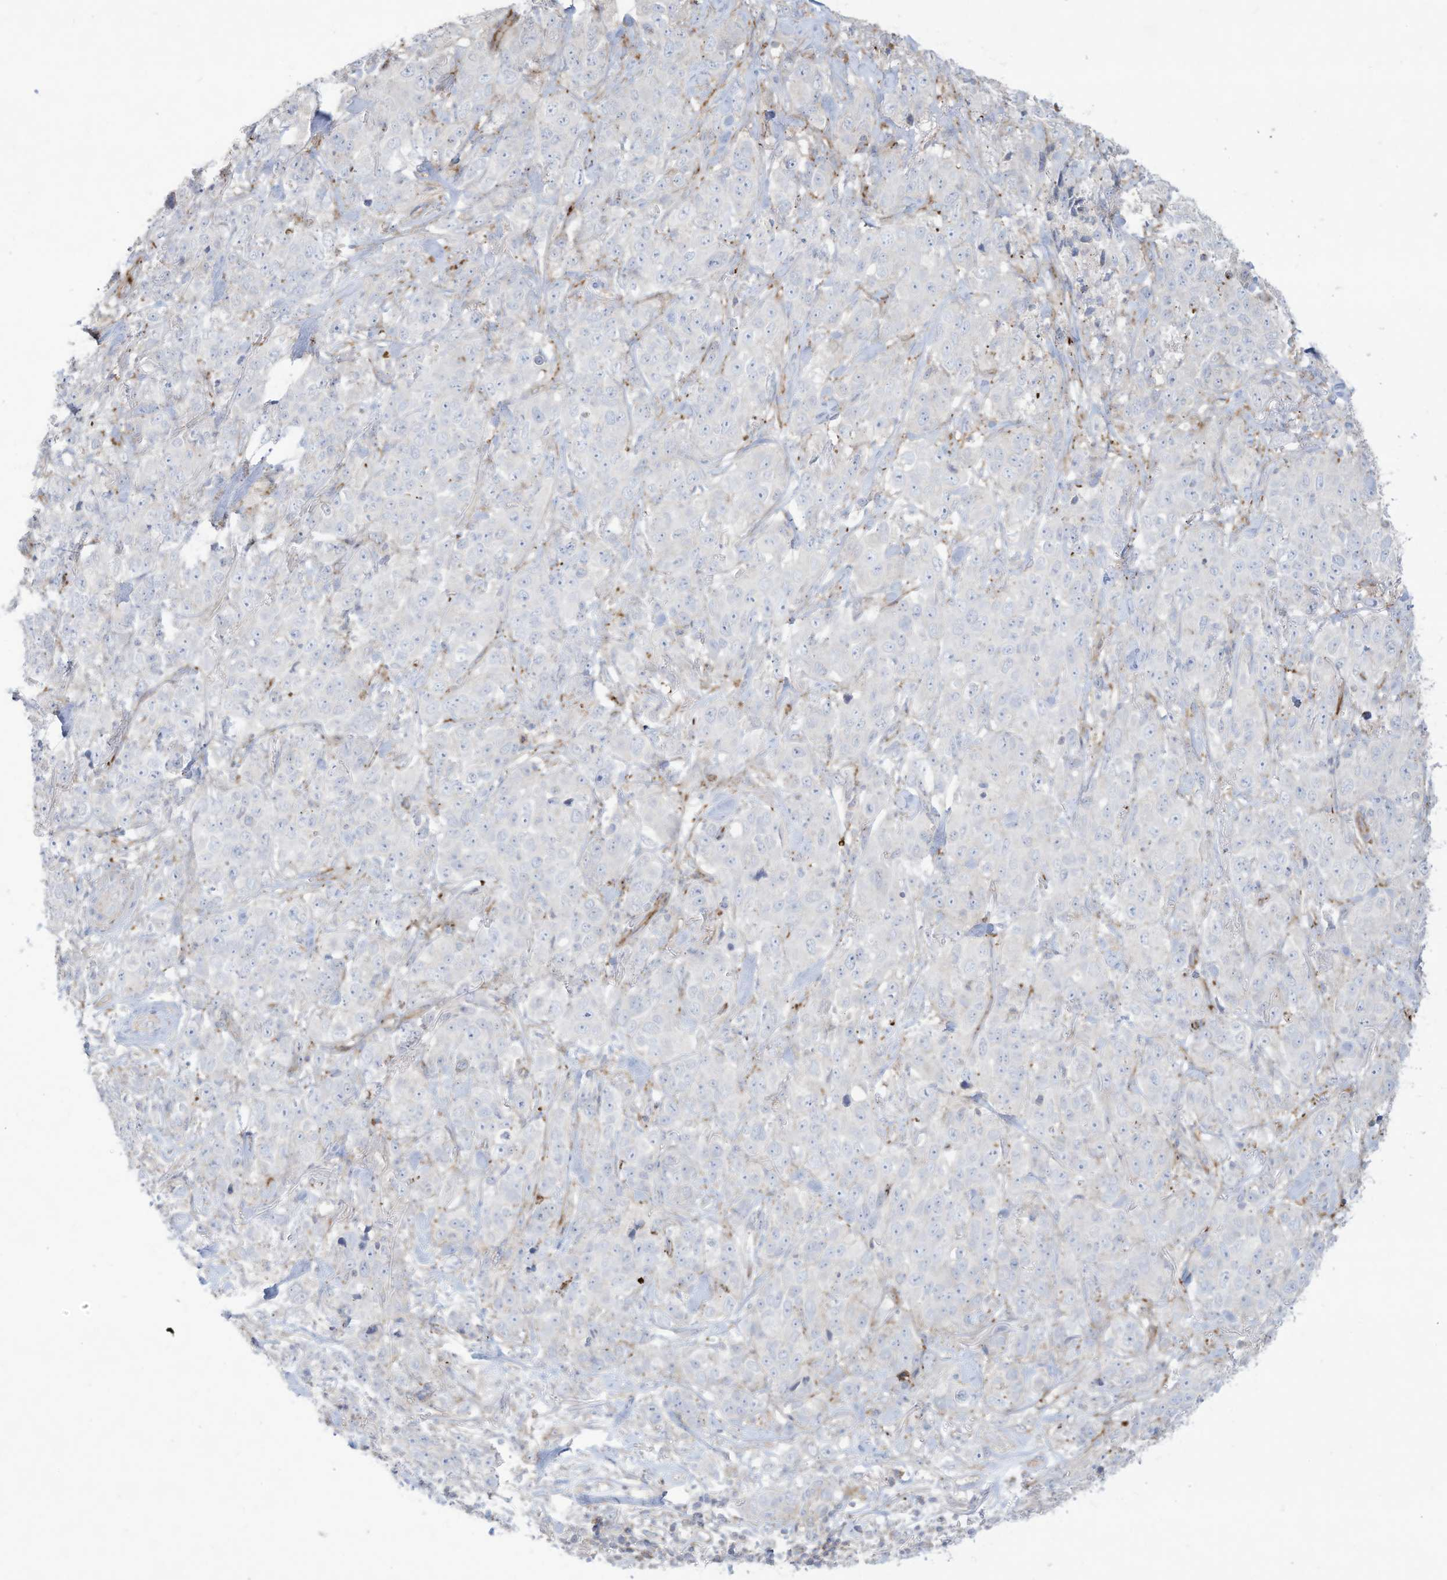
{"staining": {"intensity": "negative", "quantity": "none", "location": "none"}, "tissue": "stomach cancer", "cell_type": "Tumor cells", "image_type": "cancer", "snomed": [{"axis": "morphology", "description": "Adenocarcinoma, NOS"}, {"axis": "topography", "description": "Stomach"}], "caption": "An immunohistochemistry photomicrograph of stomach adenocarcinoma is shown. There is no staining in tumor cells of stomach adenocarcinoma. (IHC, brightfield microscopy, high magnification).", "gene": "THNSL2", "patient": {"sex": "male", "age": 48}}